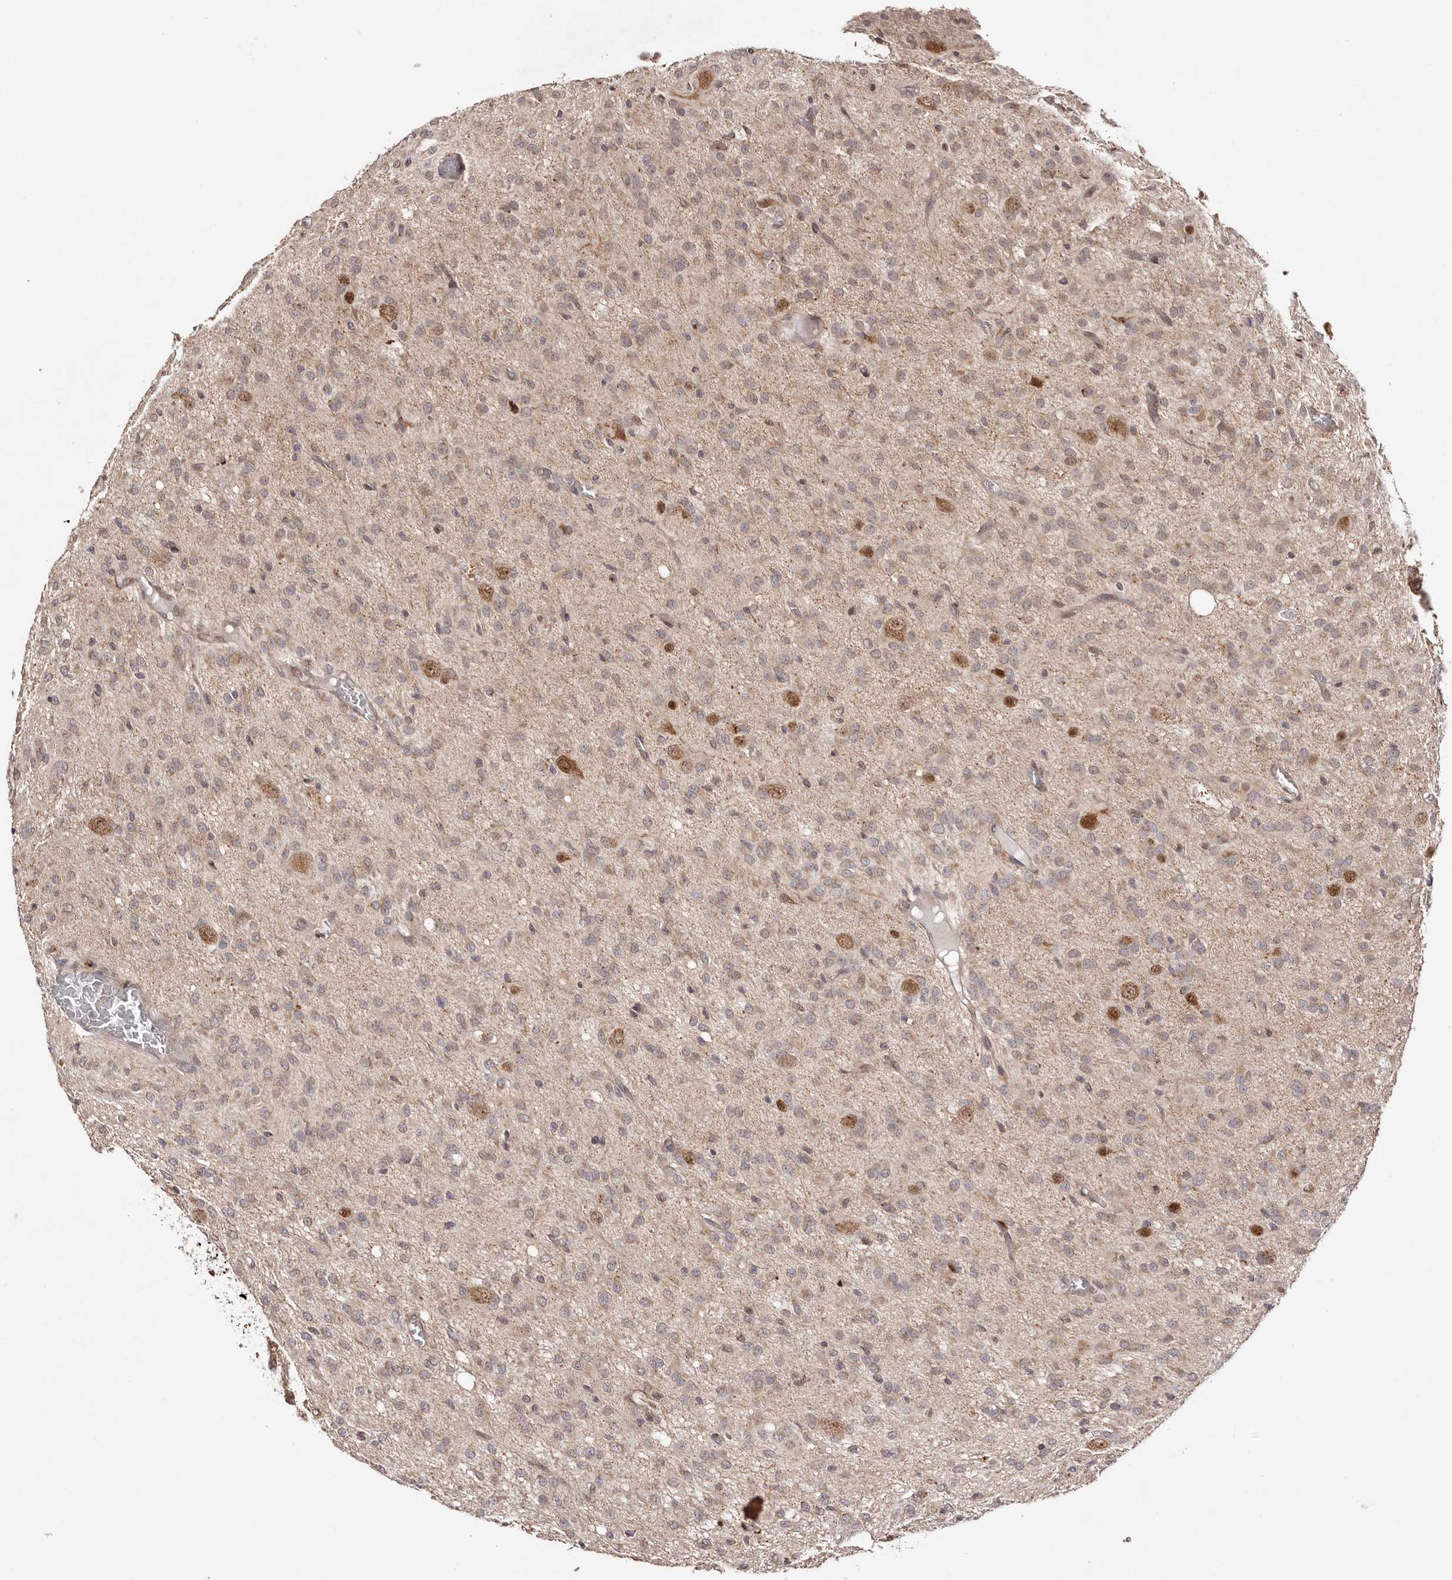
{"staining": {"intensity": "weak", "quantity": ">75%", "location": "cytoplasmic/membranous"}, "tissue": "glioma", "cell_type": "Tumor cells", "image_type": "cancer", "snomed": [{"axis": "morphology", "description": "Glioma, malignant, High grade"}, {"axis": "topography", "description": "Brain"}], "caption": "IHC of human malignant high-grade glioma exhibits low levels of weak cytoplasmic/membranous positivity in approximately >75% of tumor cells.", "gene": "EGR3", "patient": {"sex": "female", "age": 59}}